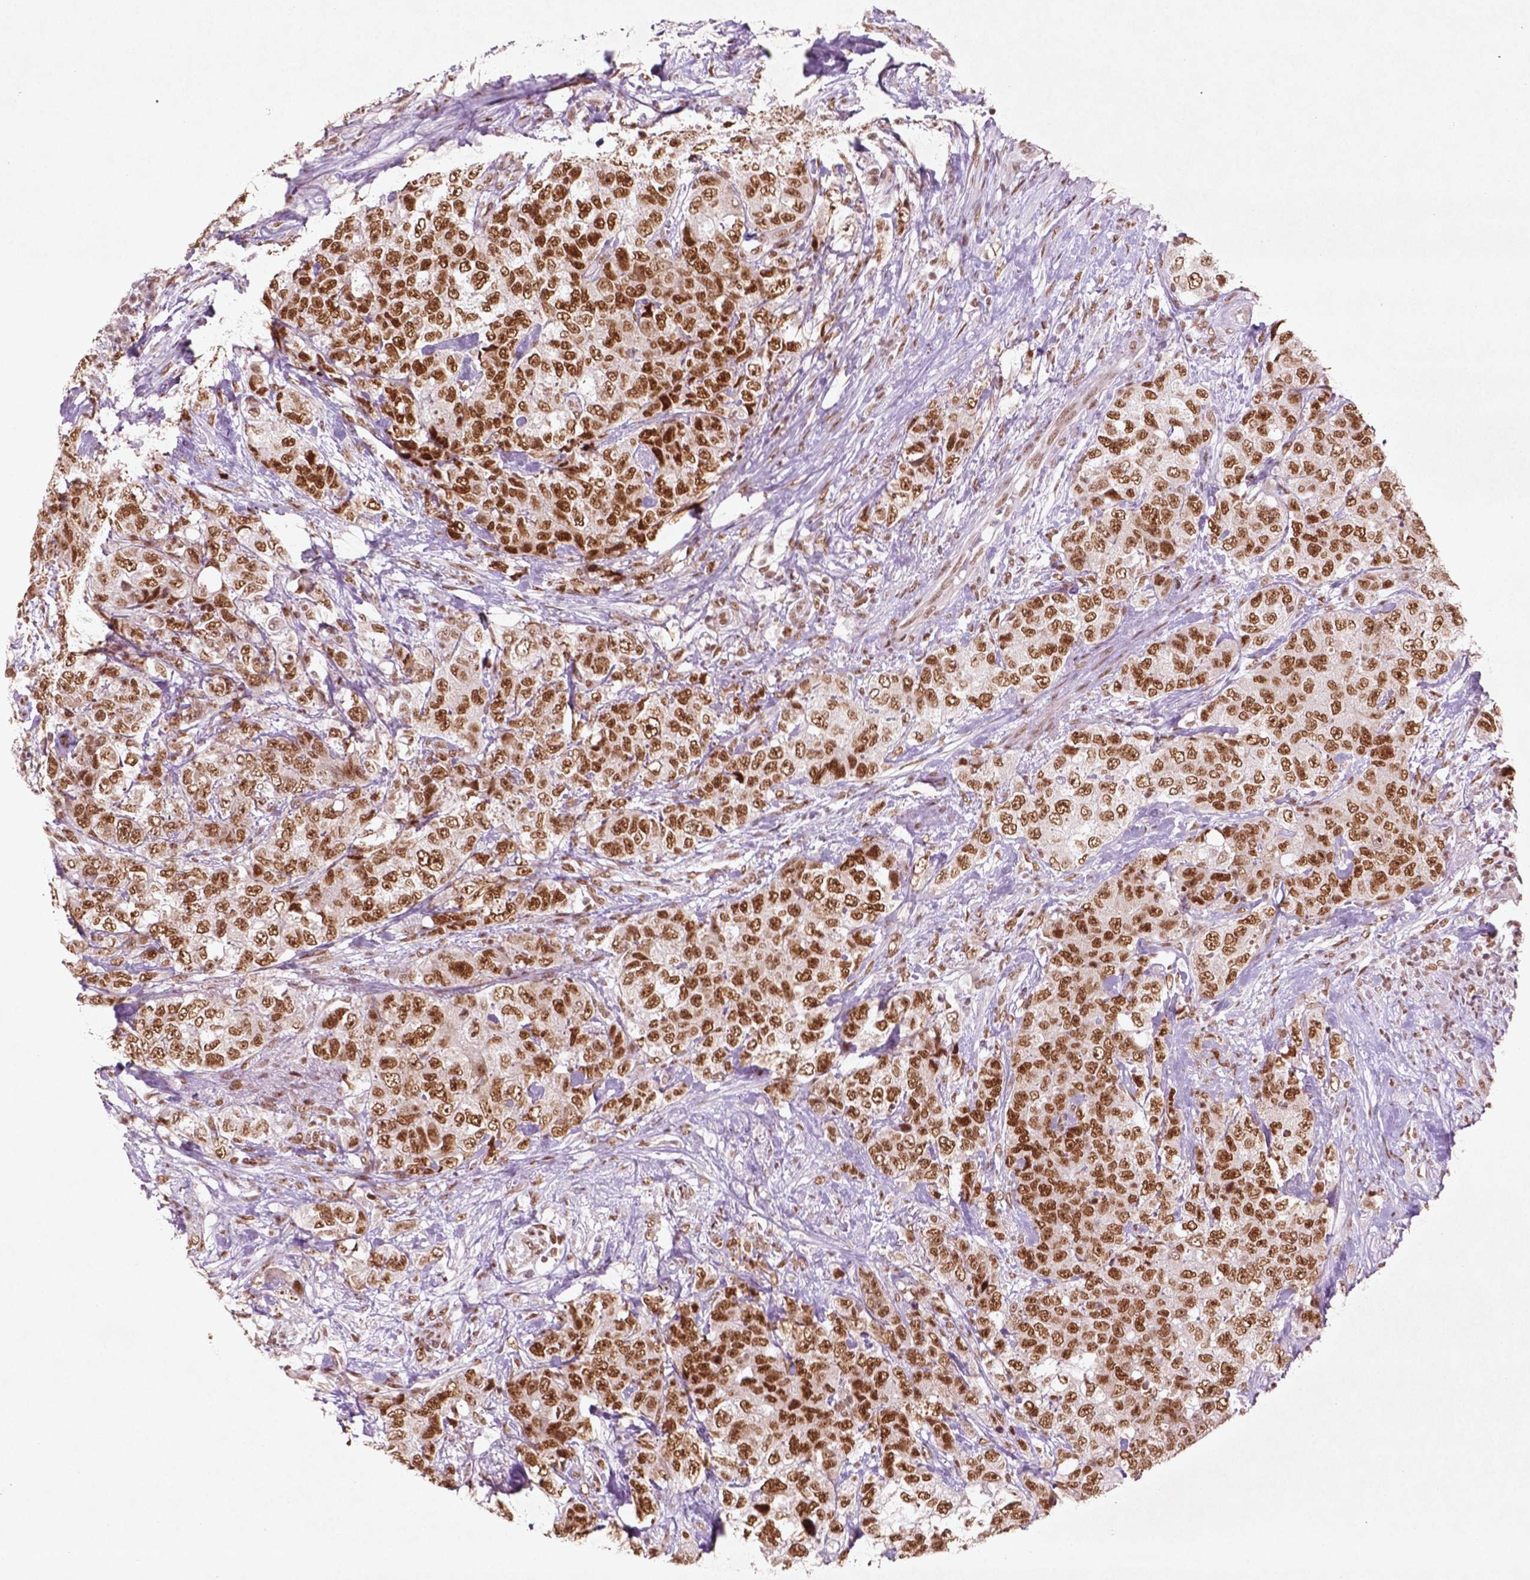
{"staining": {"intensity": "strong", "quantity": ">75%", "location": "nuclear"}, "tissue": "urothelial cancer", "cell_type": "Tumor cells", "image_type": "cancer", "snomed": [{"axis": "morphology", "description": "Urothelial carcinoma, High grade"}, {"axis": "topography", "description": "Urinary bladder"}], "caption": "A high amount of strong nuclear expression is identified in about >75% of tumor cells in urothelial carcinoma (high-grade) tissue.", "gene": "HMG20B", "patient": {"sex": "female", "age": 78}}